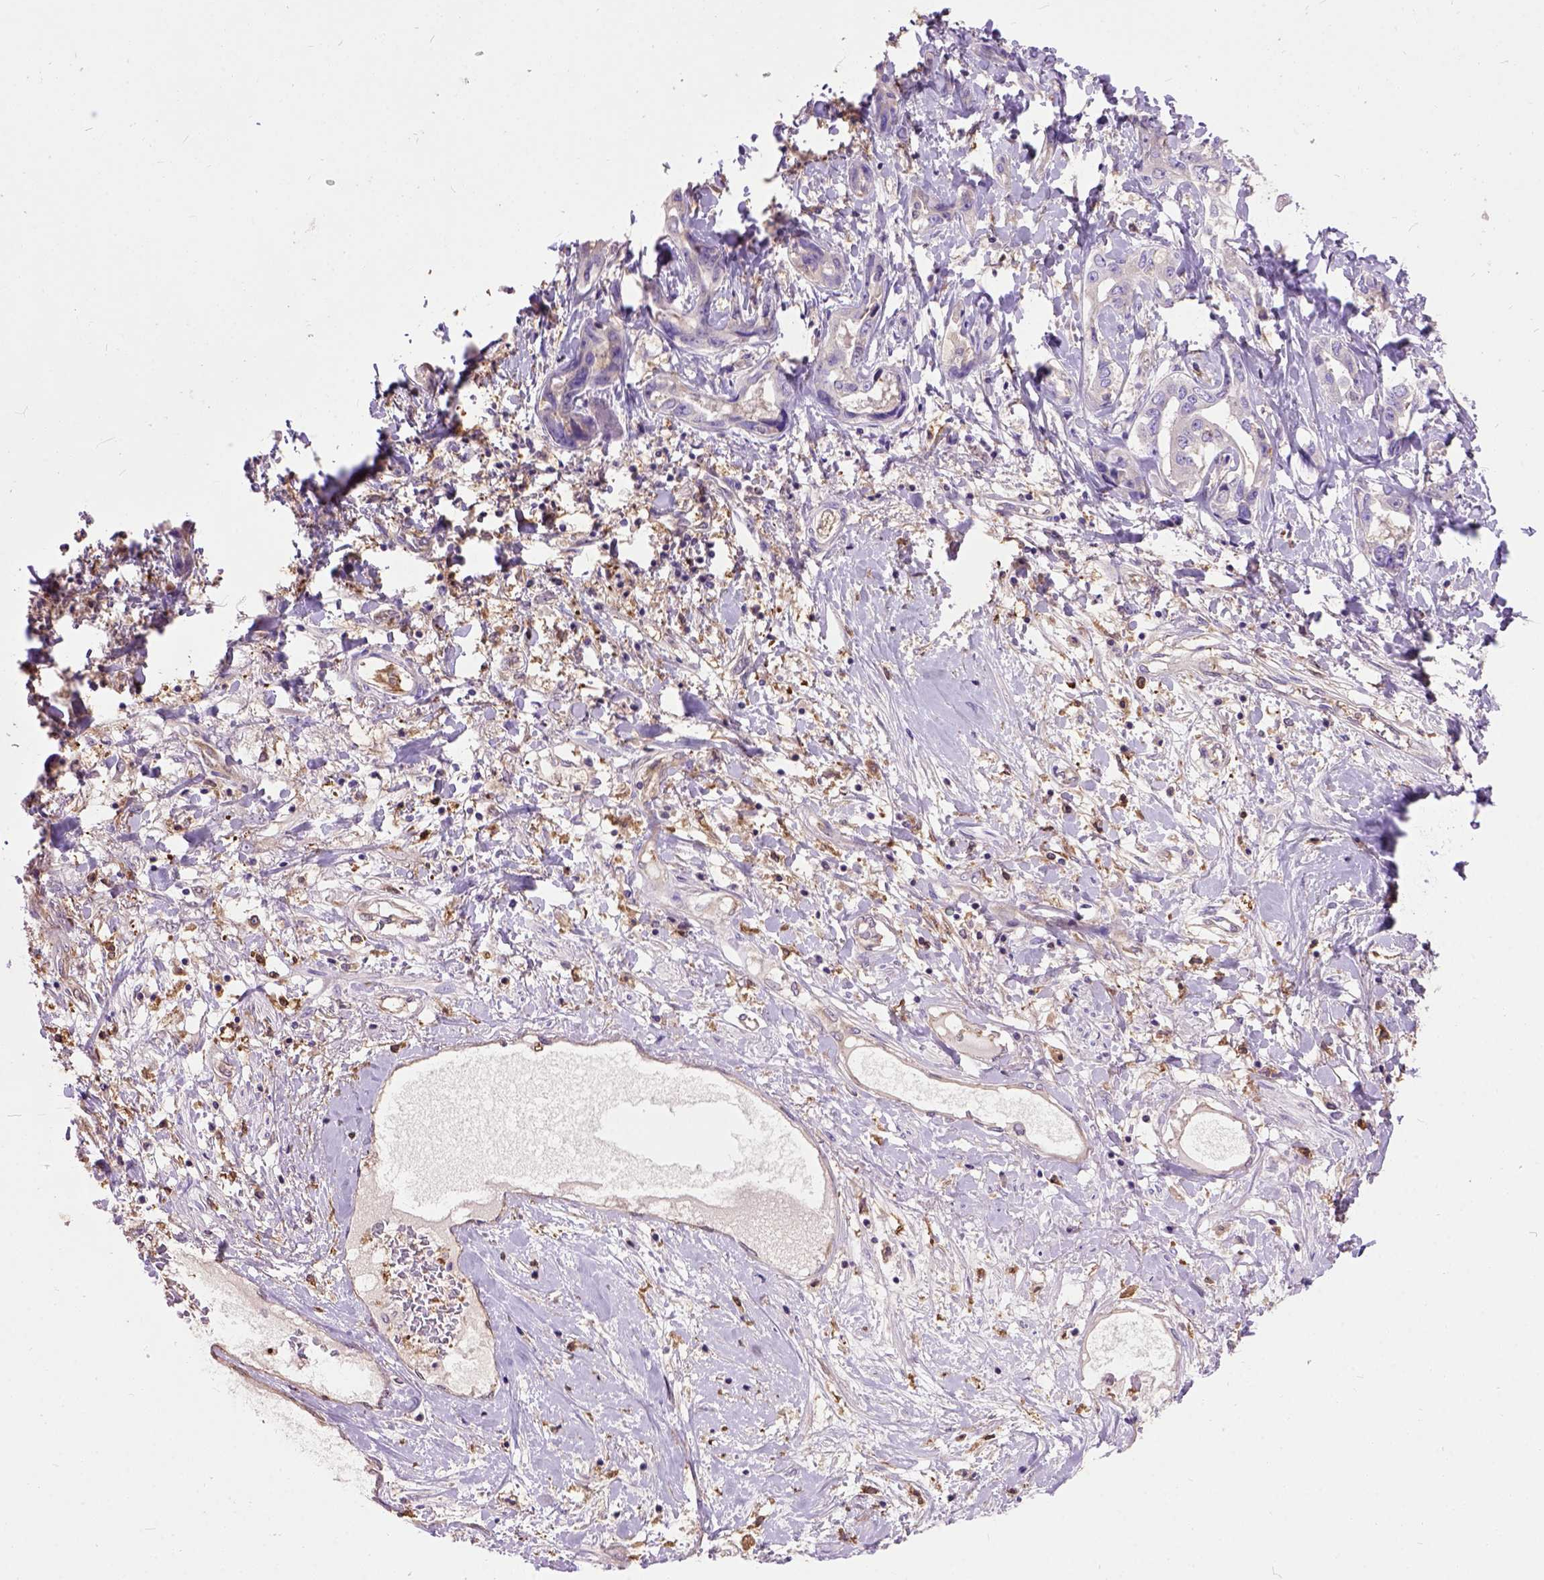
{"staining": {"intensity": "negative", "quantity": "none", "location": "none"}, "tissue": "liver cancer", "cell_type": "Tumor cells", "image_type": "cancer", "snomed": [{"axis": "morphology", "description": "Cholangiocarcinoma"}, {"axis": "topography", "description": "Liver"}], "caption": "High magnification brightfield microscopy of liver cancer (cholangiocarcinoma) stained with DAB (brown) and counterstained with hematoxylin (blue): tumor cells show no significant staining.", "gene": "SEMA4F", "patient": {"sex": "male", "age": 59}}